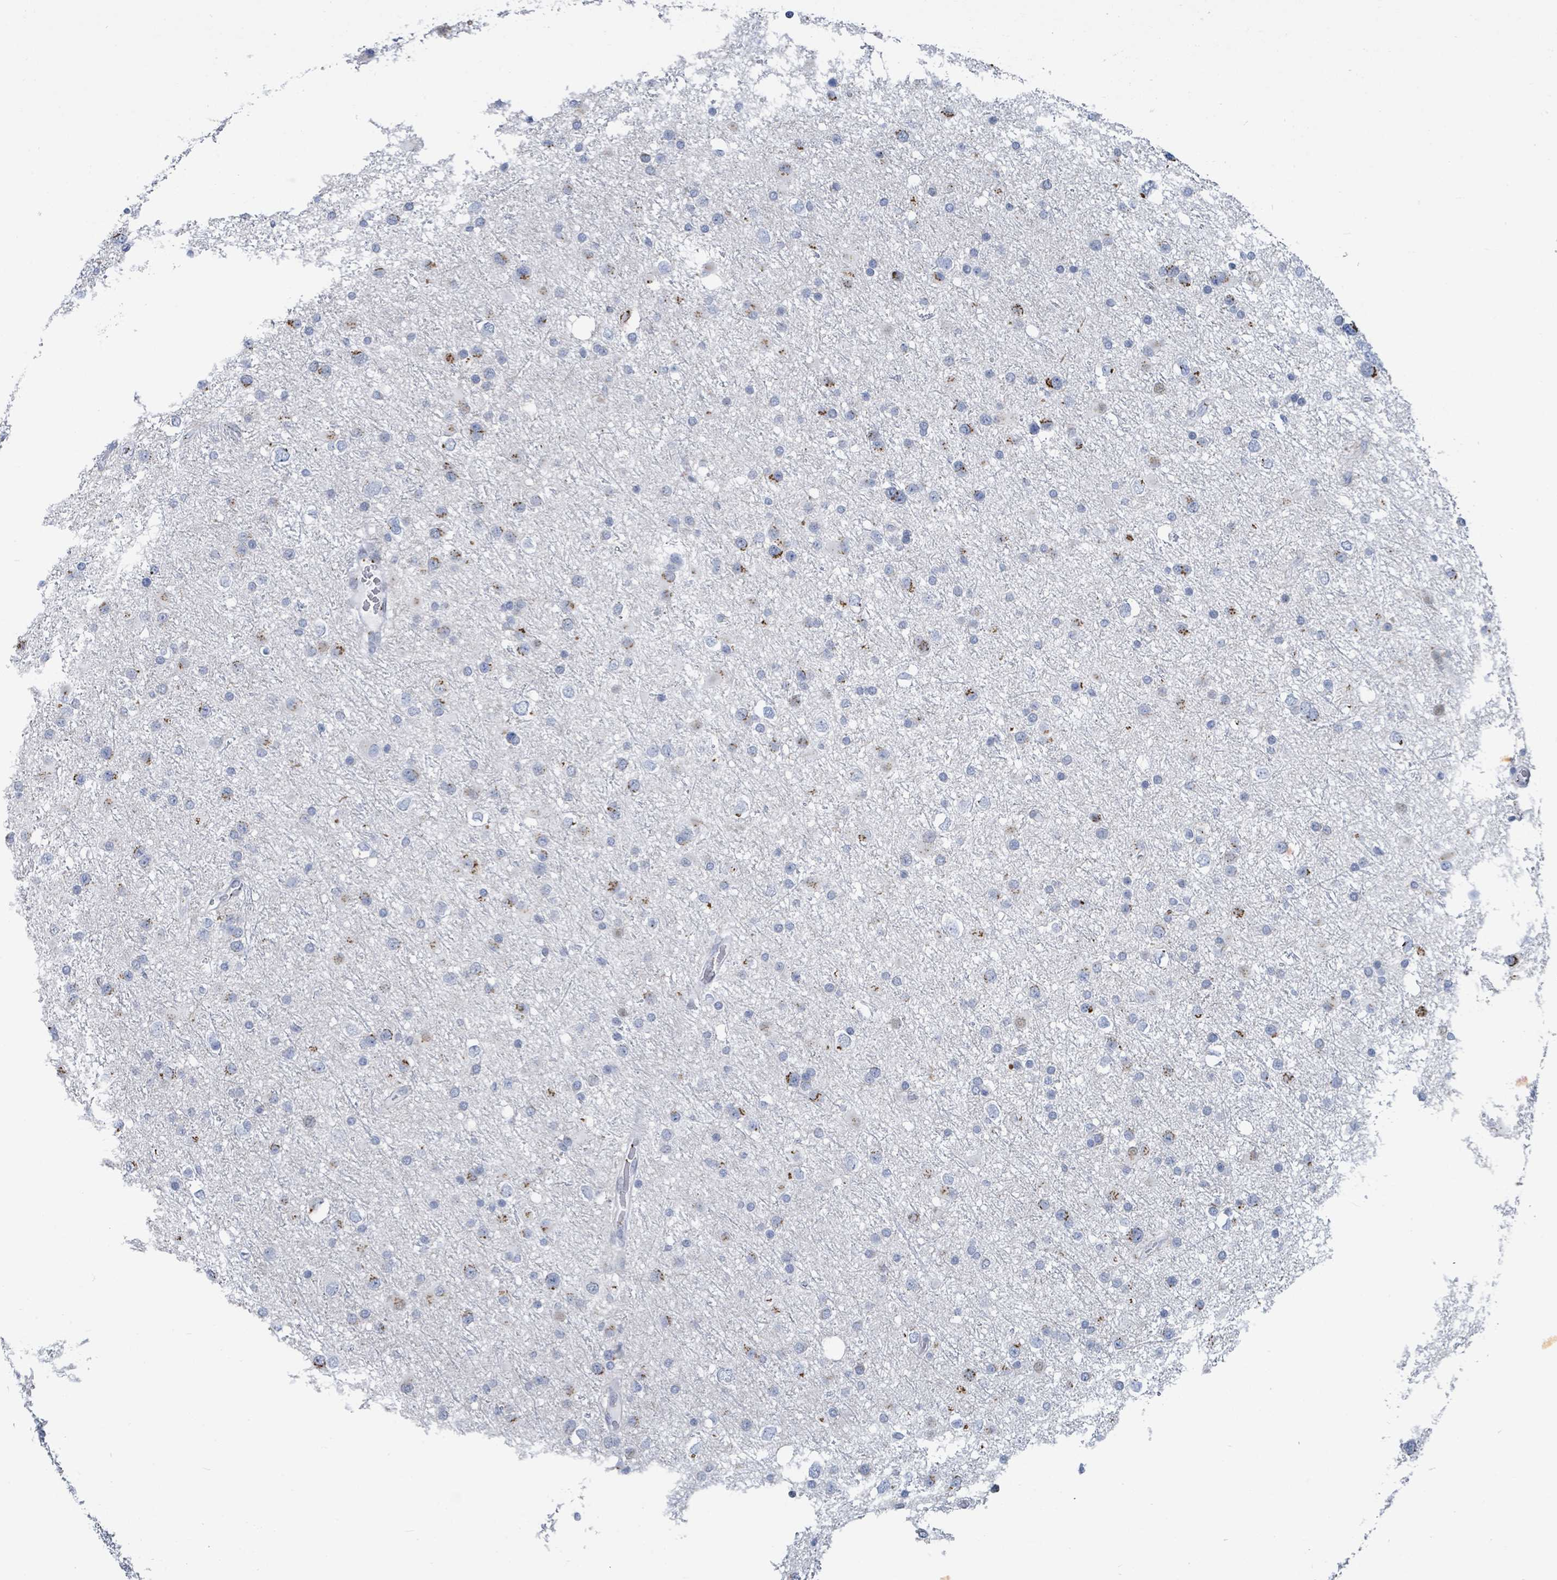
{"staining": {"intensity": "moderate", "quantity": "25%-75%", "location": "cytoplasmic/membranous"}, "tissue": "glioma", "cell_type": "Tumor cells", "image_type": "cancer", "snomed": [{"axis": "morphology", "description": "Glioma, malignant, Low grade"}, {"axis": "topography", "description": "Brain"}], "caption": "Approximately 25%-75% of tumor cells in glioma show moderate cytoplasmic/membranous protein staining as visualized by brown immunohistochemical staining.", "gene": "DCAF5", "patient": {"sex": "female", "age": 32}}